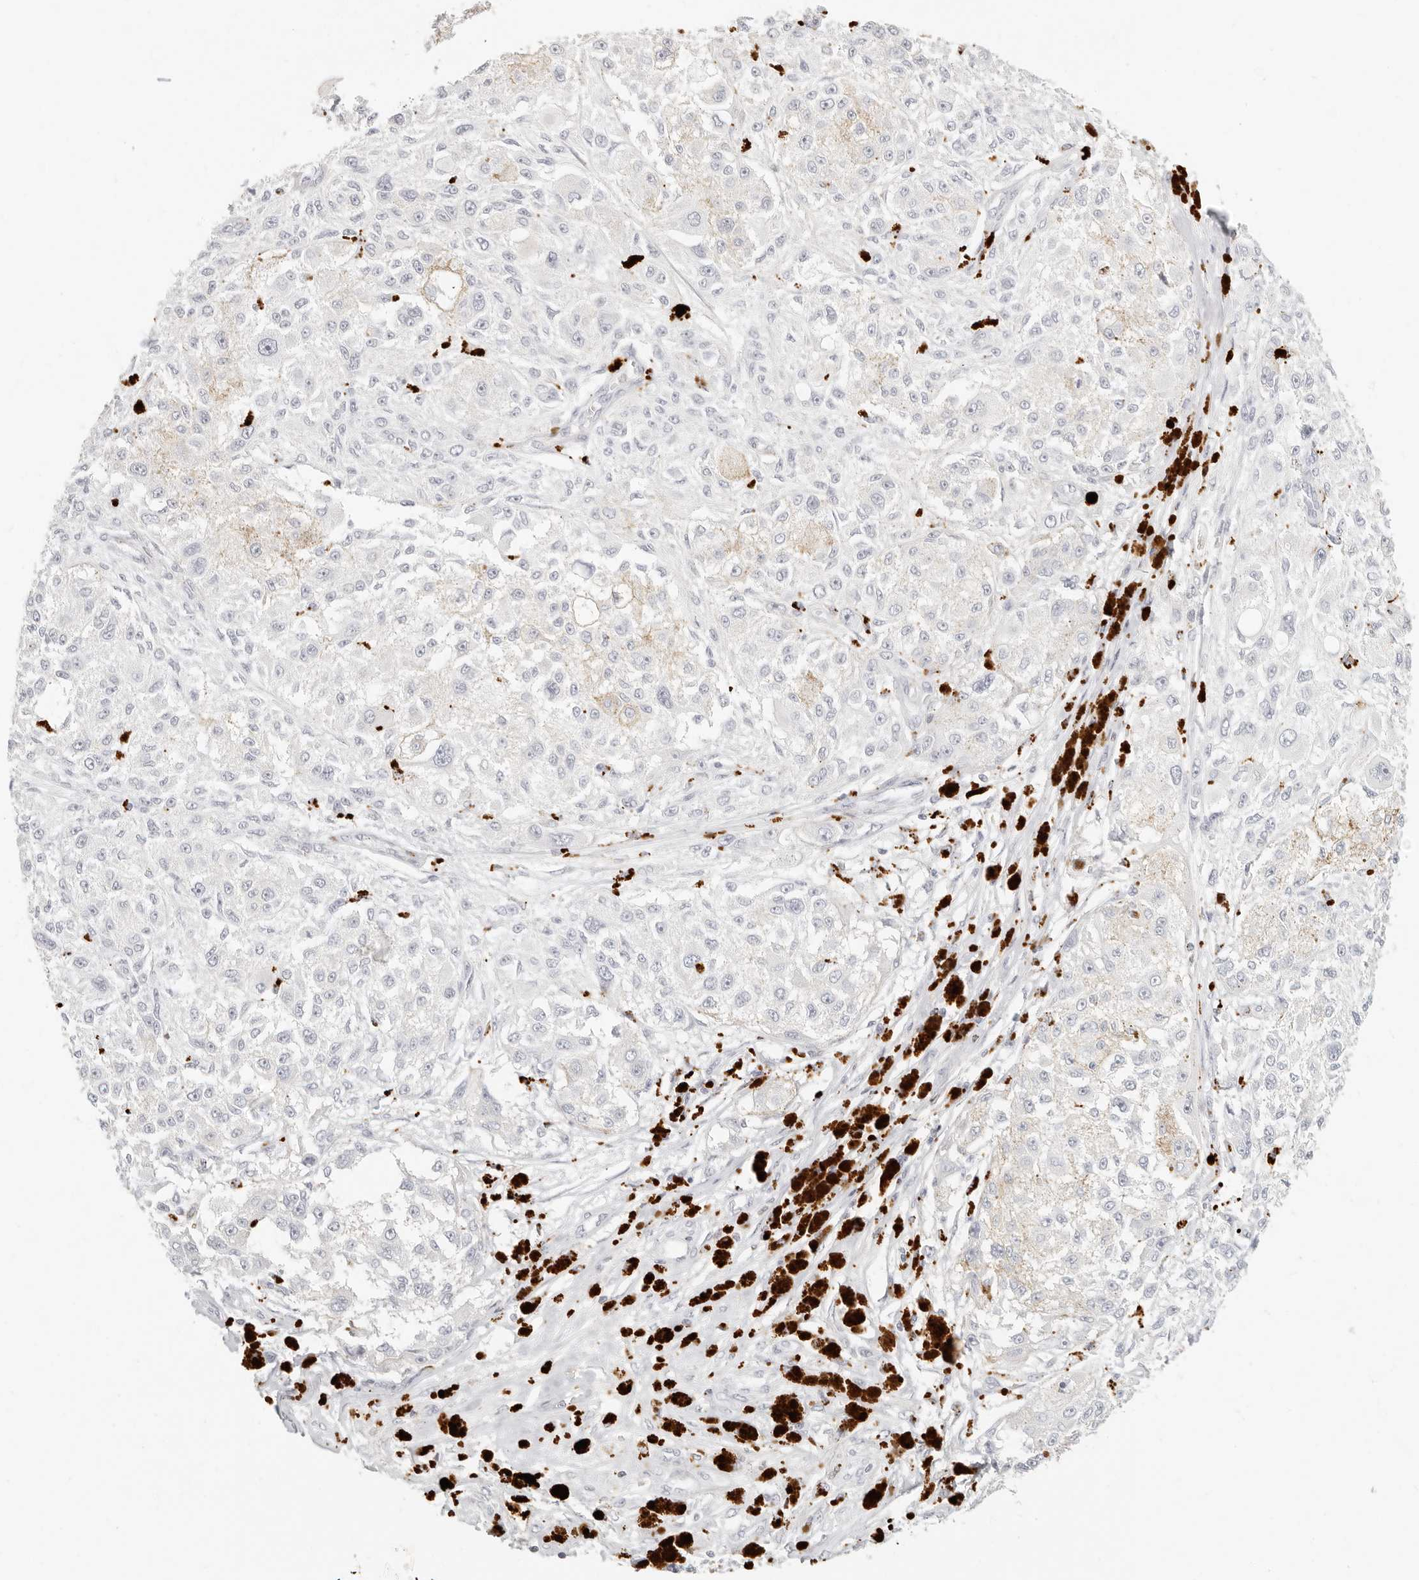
{"staining": {"intensity": "negative", "quantity": "none", "location": "none"}, "tissue": "melanoma", "cell_type": "Tumor cells", "image_type": "cancer", "snomed": [{"axis": "morphology", "description": "Necrosis, NOS"}, {"axis": "morphology", "description": "Malignant melanoma, NOS"}, {"axis": "topography", "description": "Skin"}], "caption": "DAB immunohistochemical staining of human malignant melanoma reveals no significant expression in tumor cells.", "gene": "RNASET2", "patient": {"sex": "female", "age": 87}}